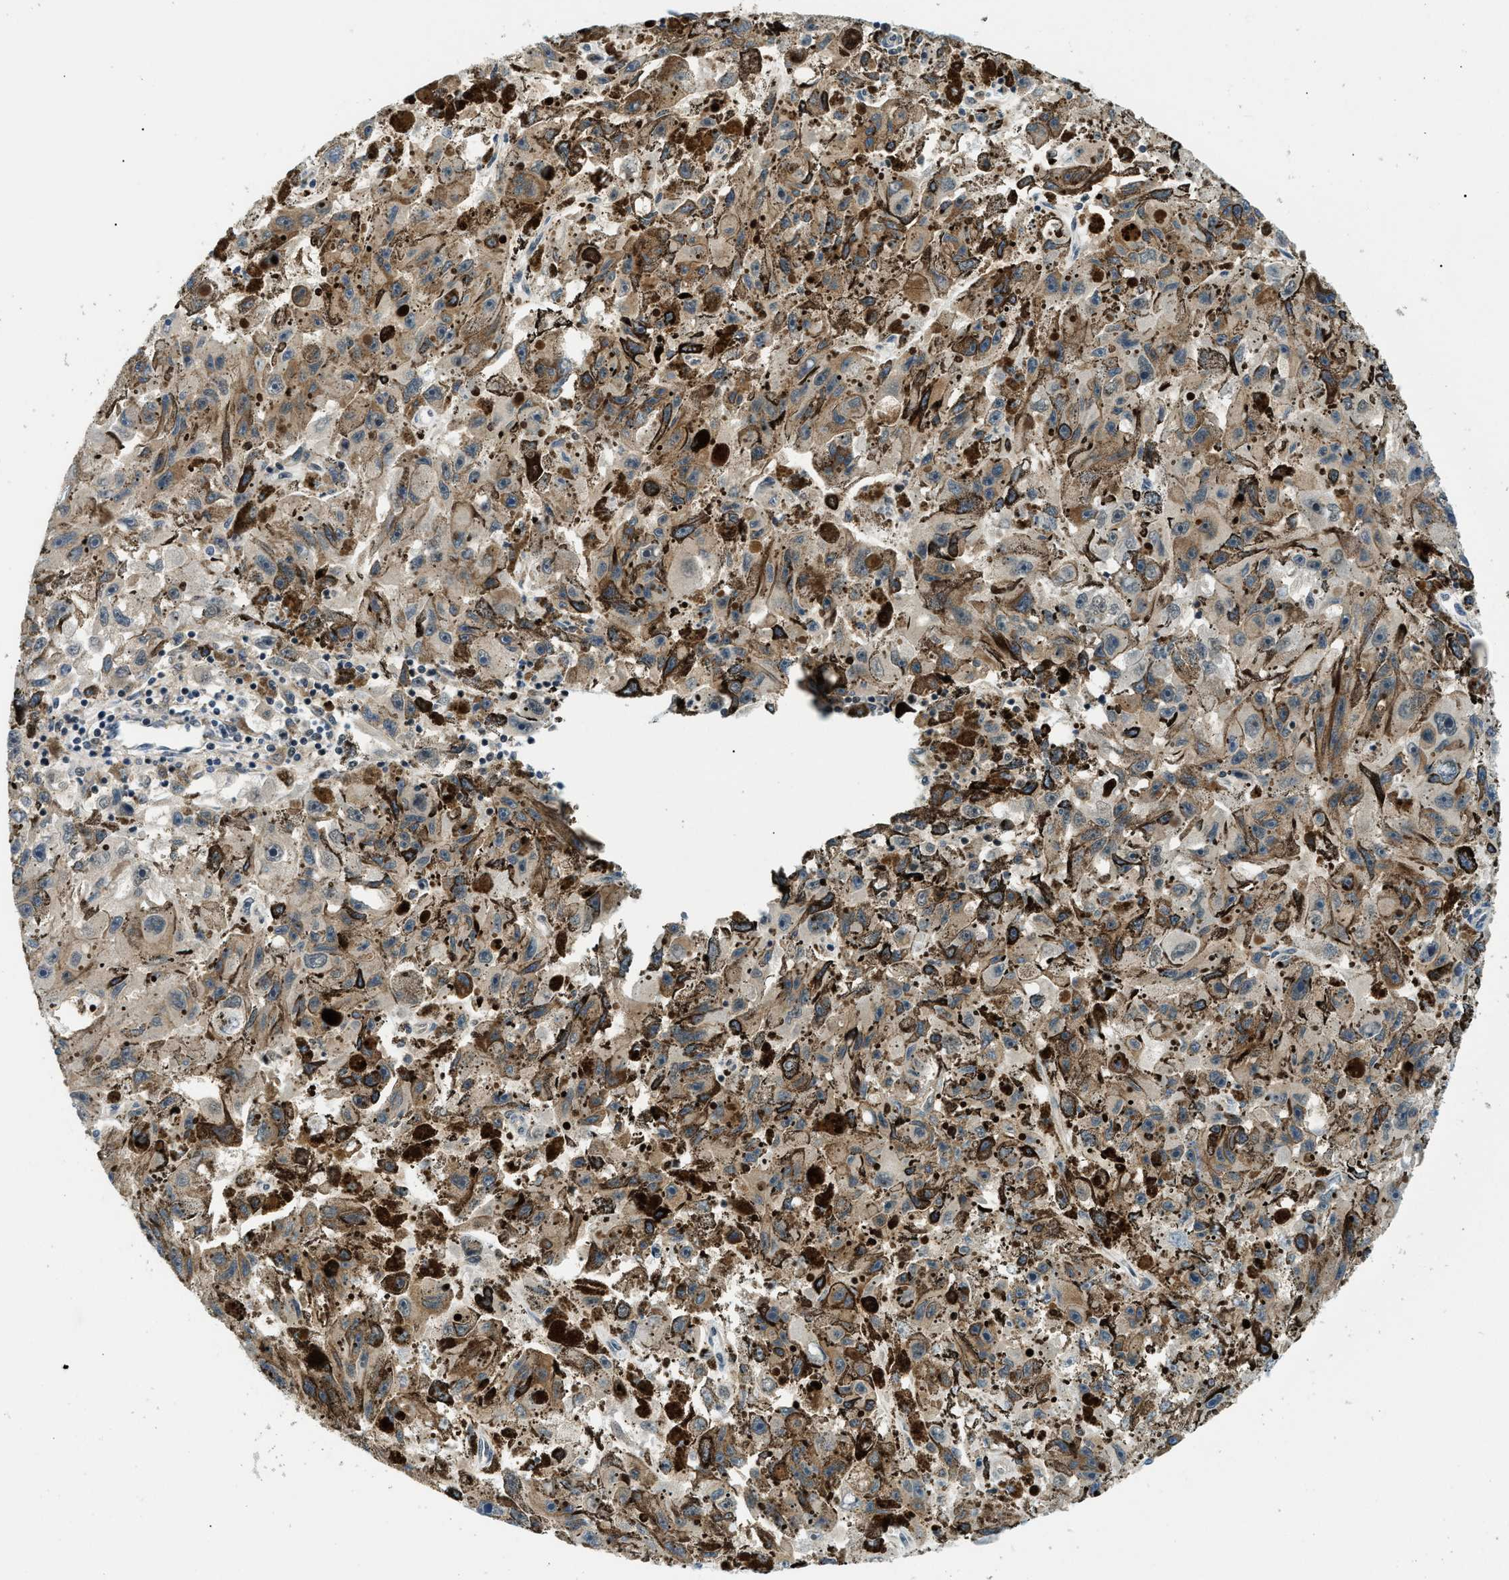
{"staining": {"intensity": "weak", "quantity": ">75%", "location": "cytoplasmic/membranous,nuclear"}, "tissue": "melanoma", "cell_type": "Tumor cells", "image_type": "cancer", "snomed": [{"axis": "morphology", "description": "Malignant melanoma, NOS"}, {"axis": "topography", "description": "Skin"}], "caption": "This histopathology image demonstrates IHC staining of melanoma, with low weak cytoplasmic/membranous and nuclear expression in about >75% of tumor cells.", "gene": "RBM15", "patient": {"sex": "female", "age": 104}}